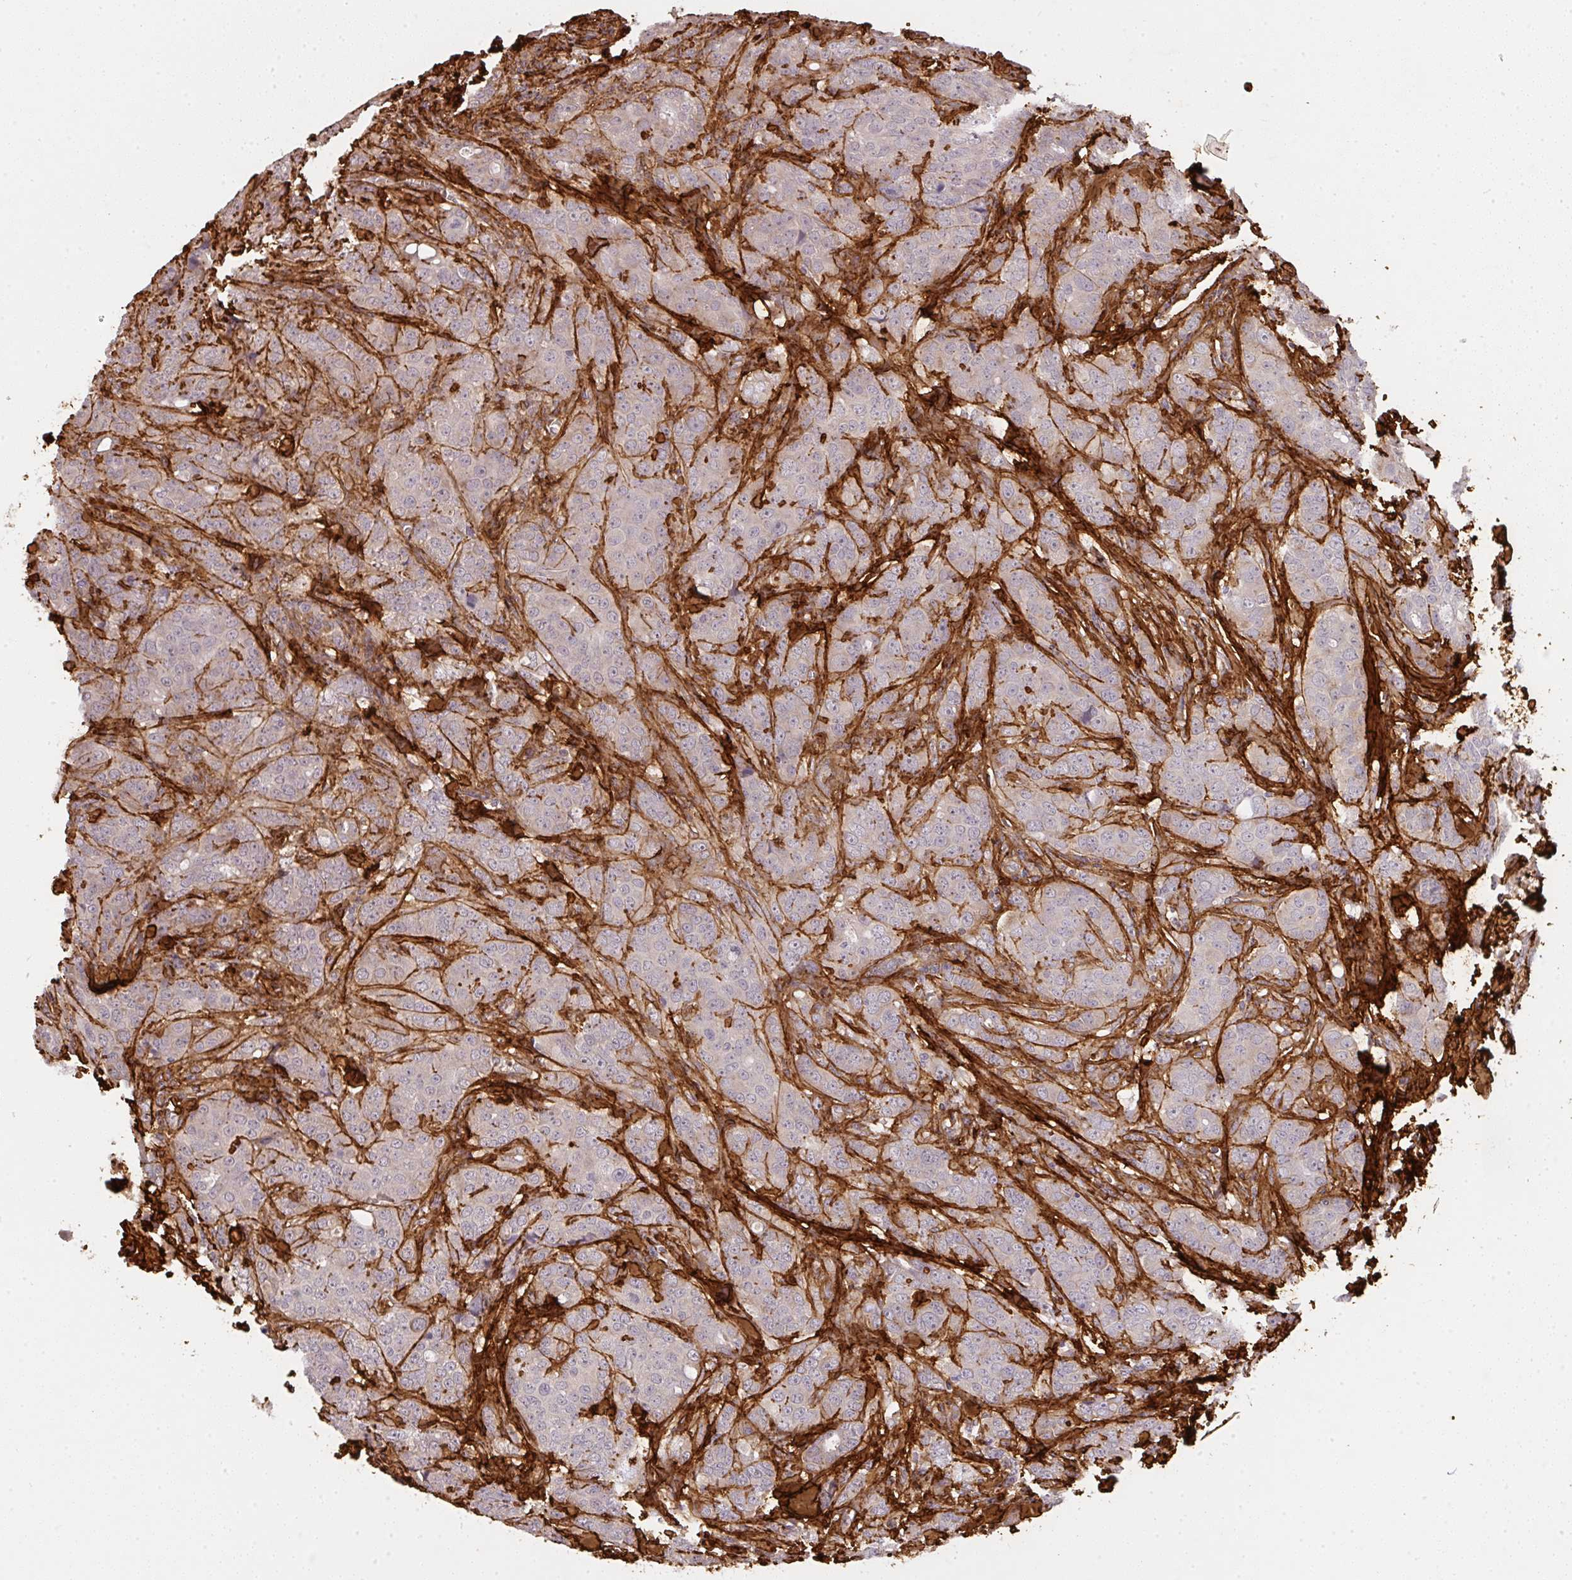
{"staining": {"intensity": "negative", "quantity": "none", "location": "none"}, "tissue": "breast cancer", "cell_type": "Tumor cells", "image_type": "cancer", "snomed": [{"axis": "morphology", "description": "Duct carcinoma"}, {"axis": "topography", "description": "Breast"}], "caption": "This is an immunohistochemistry (IHC) photomicrograph of breast cancer (invasive ductal carcinoma). There is no positivity in tumor cells.", "gene": "COL3A1", "patient": {"sex": "female", "age": 43}}